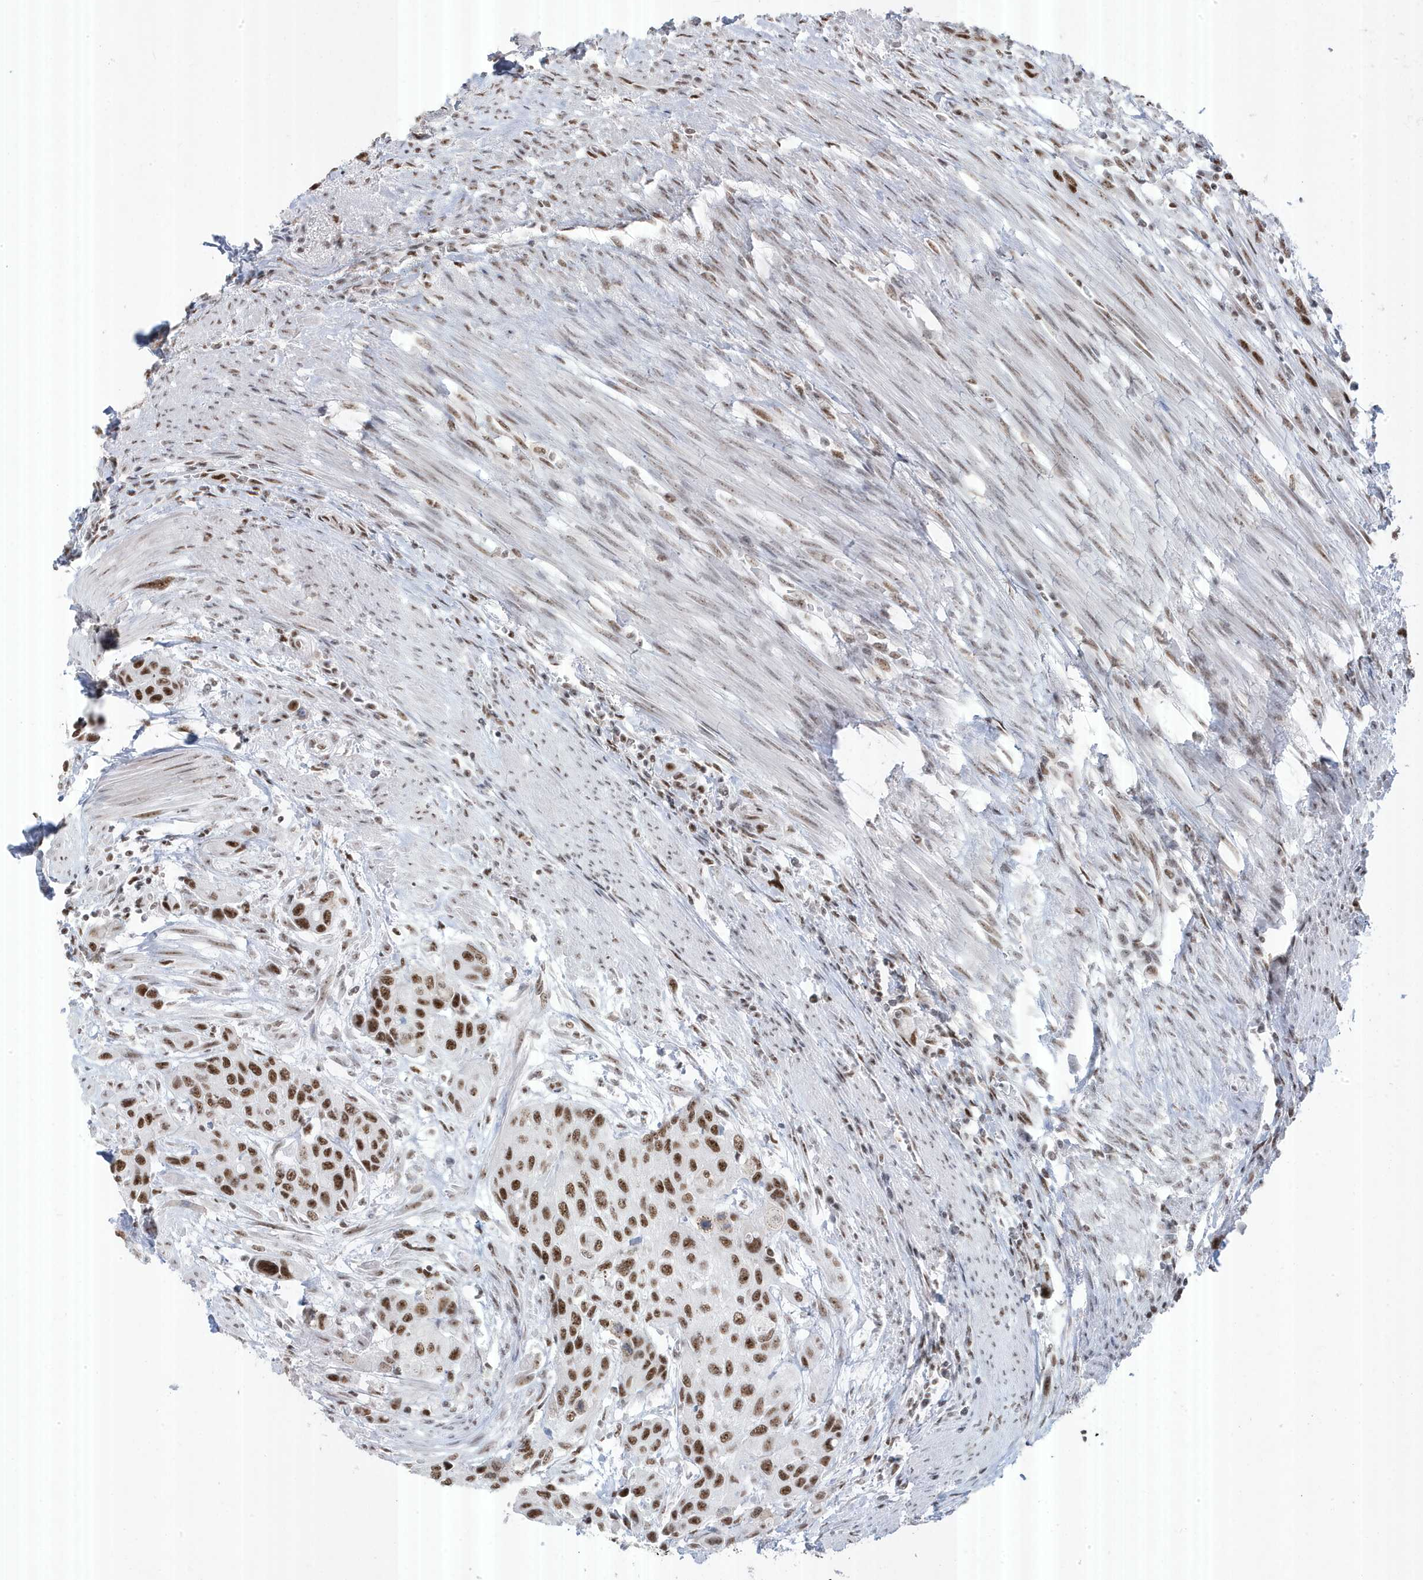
{"staining": {"intensity": "strong", "quantity": ">75%", "location": "nuclear"}, "tissue": "urothelial cancer", "cell_type": "Tumor cells", "image_type": "cancer", "snomed": [{"axis": "morphology", "description": "Normal tissue, NOS"}, {"axis": "morphology", "description": "Urothelial carcinoma, High grade"}, {"axis": "topography", "description": "Vascular tissue"}, {"axis": "topography", "description": "Urinary bladder"}], "caption": "Immunohistochemistry histopathology image of neoplastic tissue: high-grade urothelial carcinoma stained using immunohistochemistry (IHC) reveals high levels of strong protein expression localized specifically in the nuclear of tumor cells, appearing as a nuclear brown color.", "gene": "MTREX", "patient": {"sex": "female", "age": 56}}